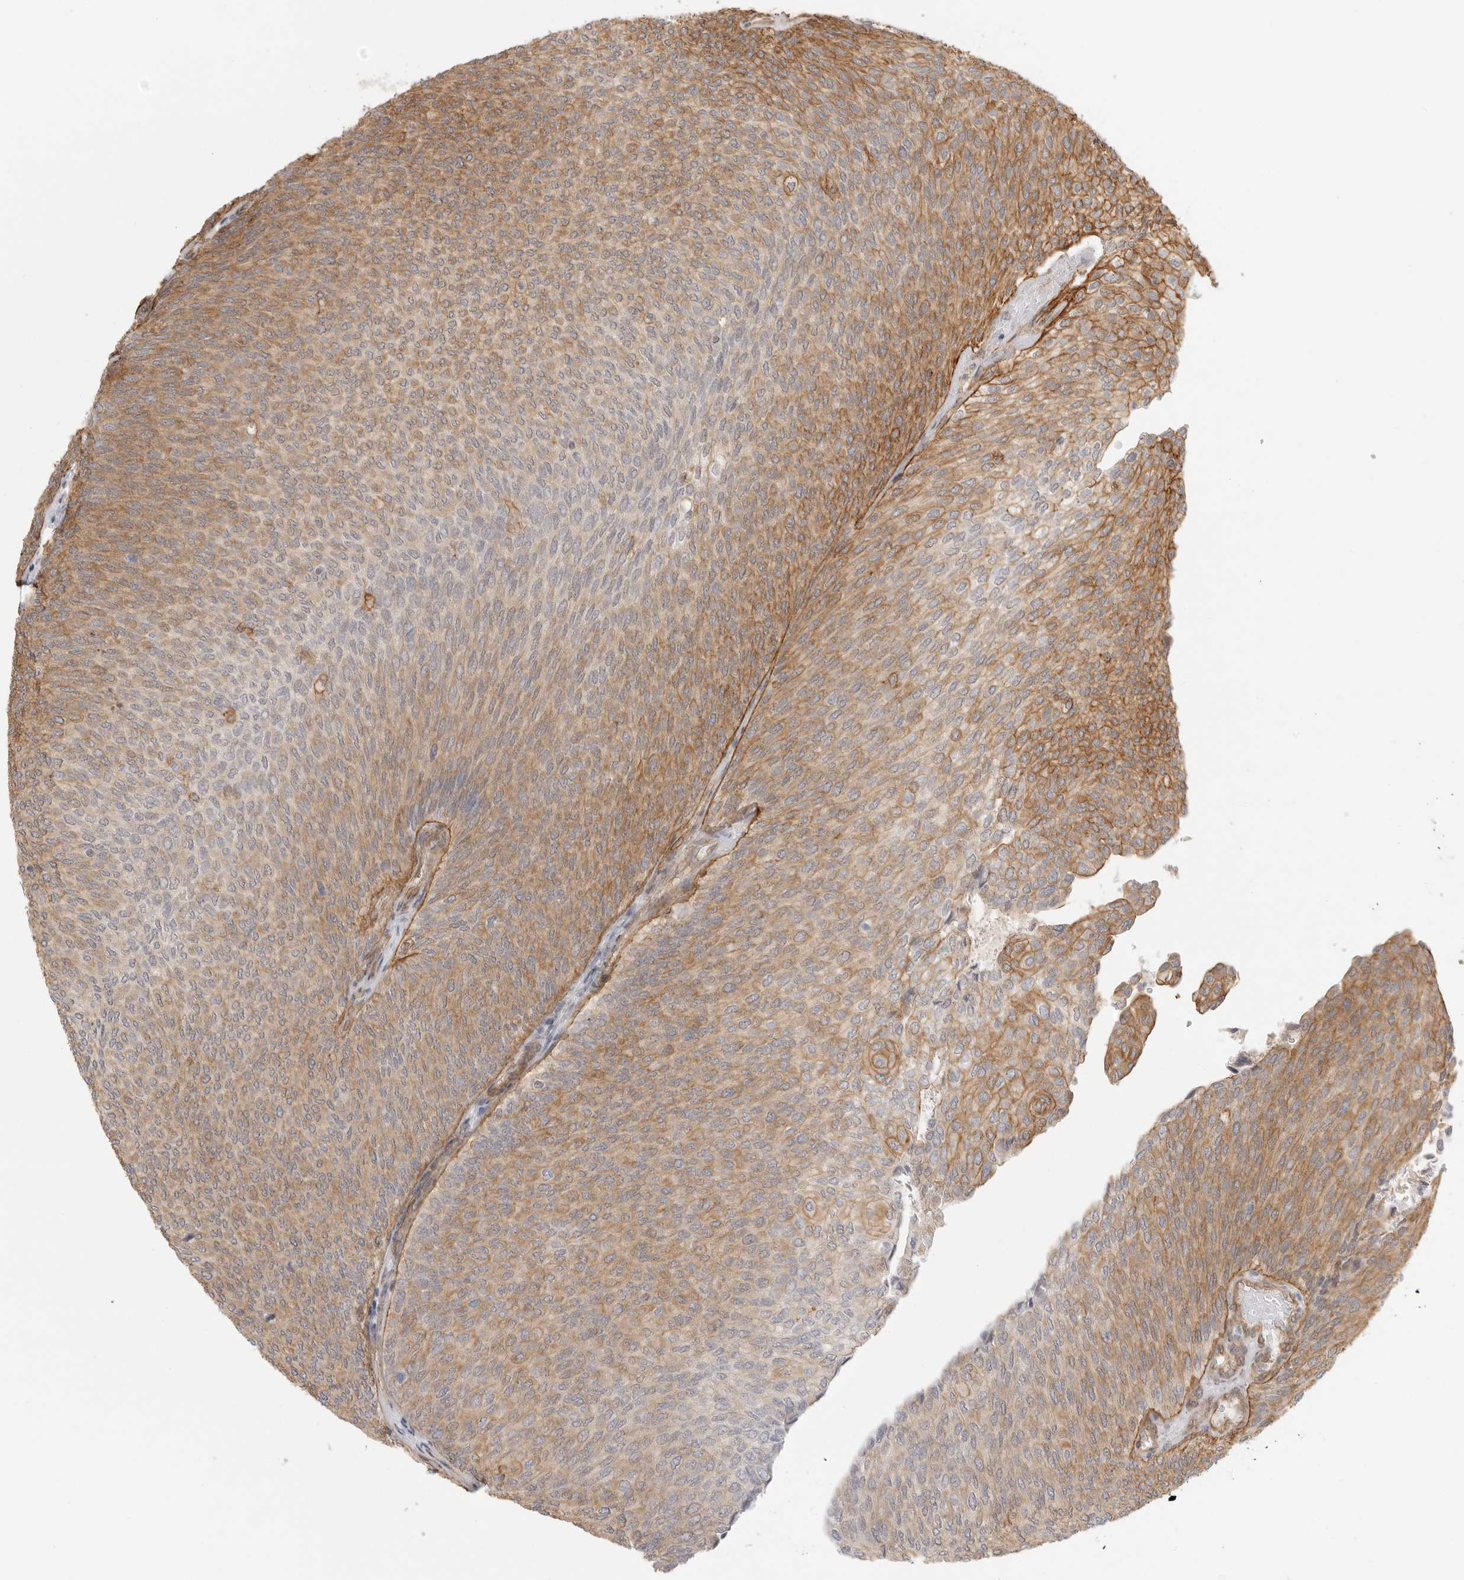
{"staining": {"intensity": "moderate", "quantity": ">75%", "location": "cytoplasmic/membranous"}, "tissue": "urothelial cancer", "cell_type": "Tumor cells", "image_type": "cancer", "snomed": [{"axis": "morphology", "description": "Urothelial carcinoma, Low grade"}, {"axis": "topography", "description": "Urinary bladder"}], "caption": "Urothelial carcinoma (low-grade) was stained to show a protein in brown. There is medium levels of moderate cytoplasmic/membranous expression in about >75% of tumor cells.", "gene": "ATOH7", "patient": {"sex": "female", "age": 79}}